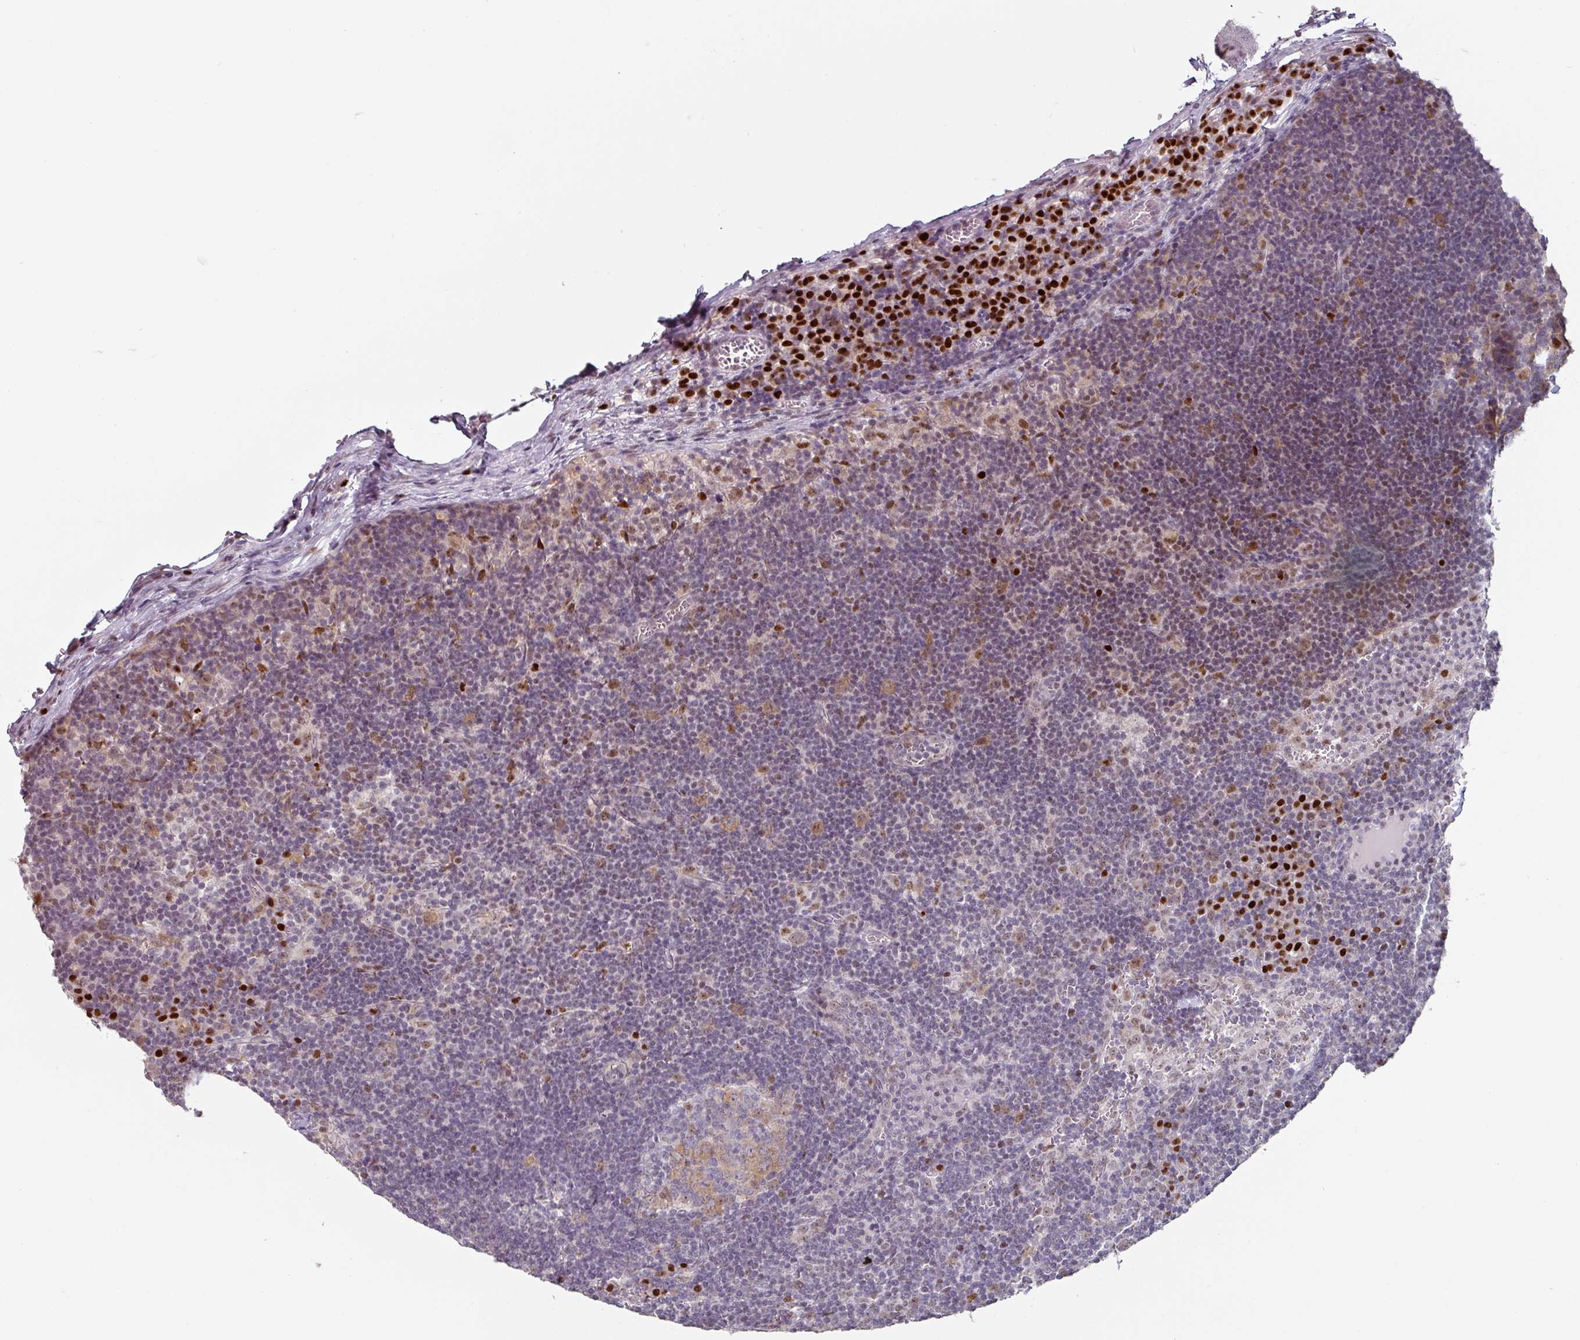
{"staining": {"intensity": "moderate", "quantity": "<25%", "location": "cytoplasmic/membranous,nuclear"}, "tissue": "lymph node", "cell_type": "Germinal center cells", "image_type": "normal", "snomed": [{"axis": "morphology", "description": "Normal tissue, NOS"}, {"axis": "topography", "description": "Lymph node"}], "caption": "Germinal center cells demonstrate low levels of moderate cytoplasmic/membranous,nuclear staining in approximately <25% of cells in normal human lymph node.", "gene": "ZBTB6", "patient": {"sex": "female", "age": 29}}